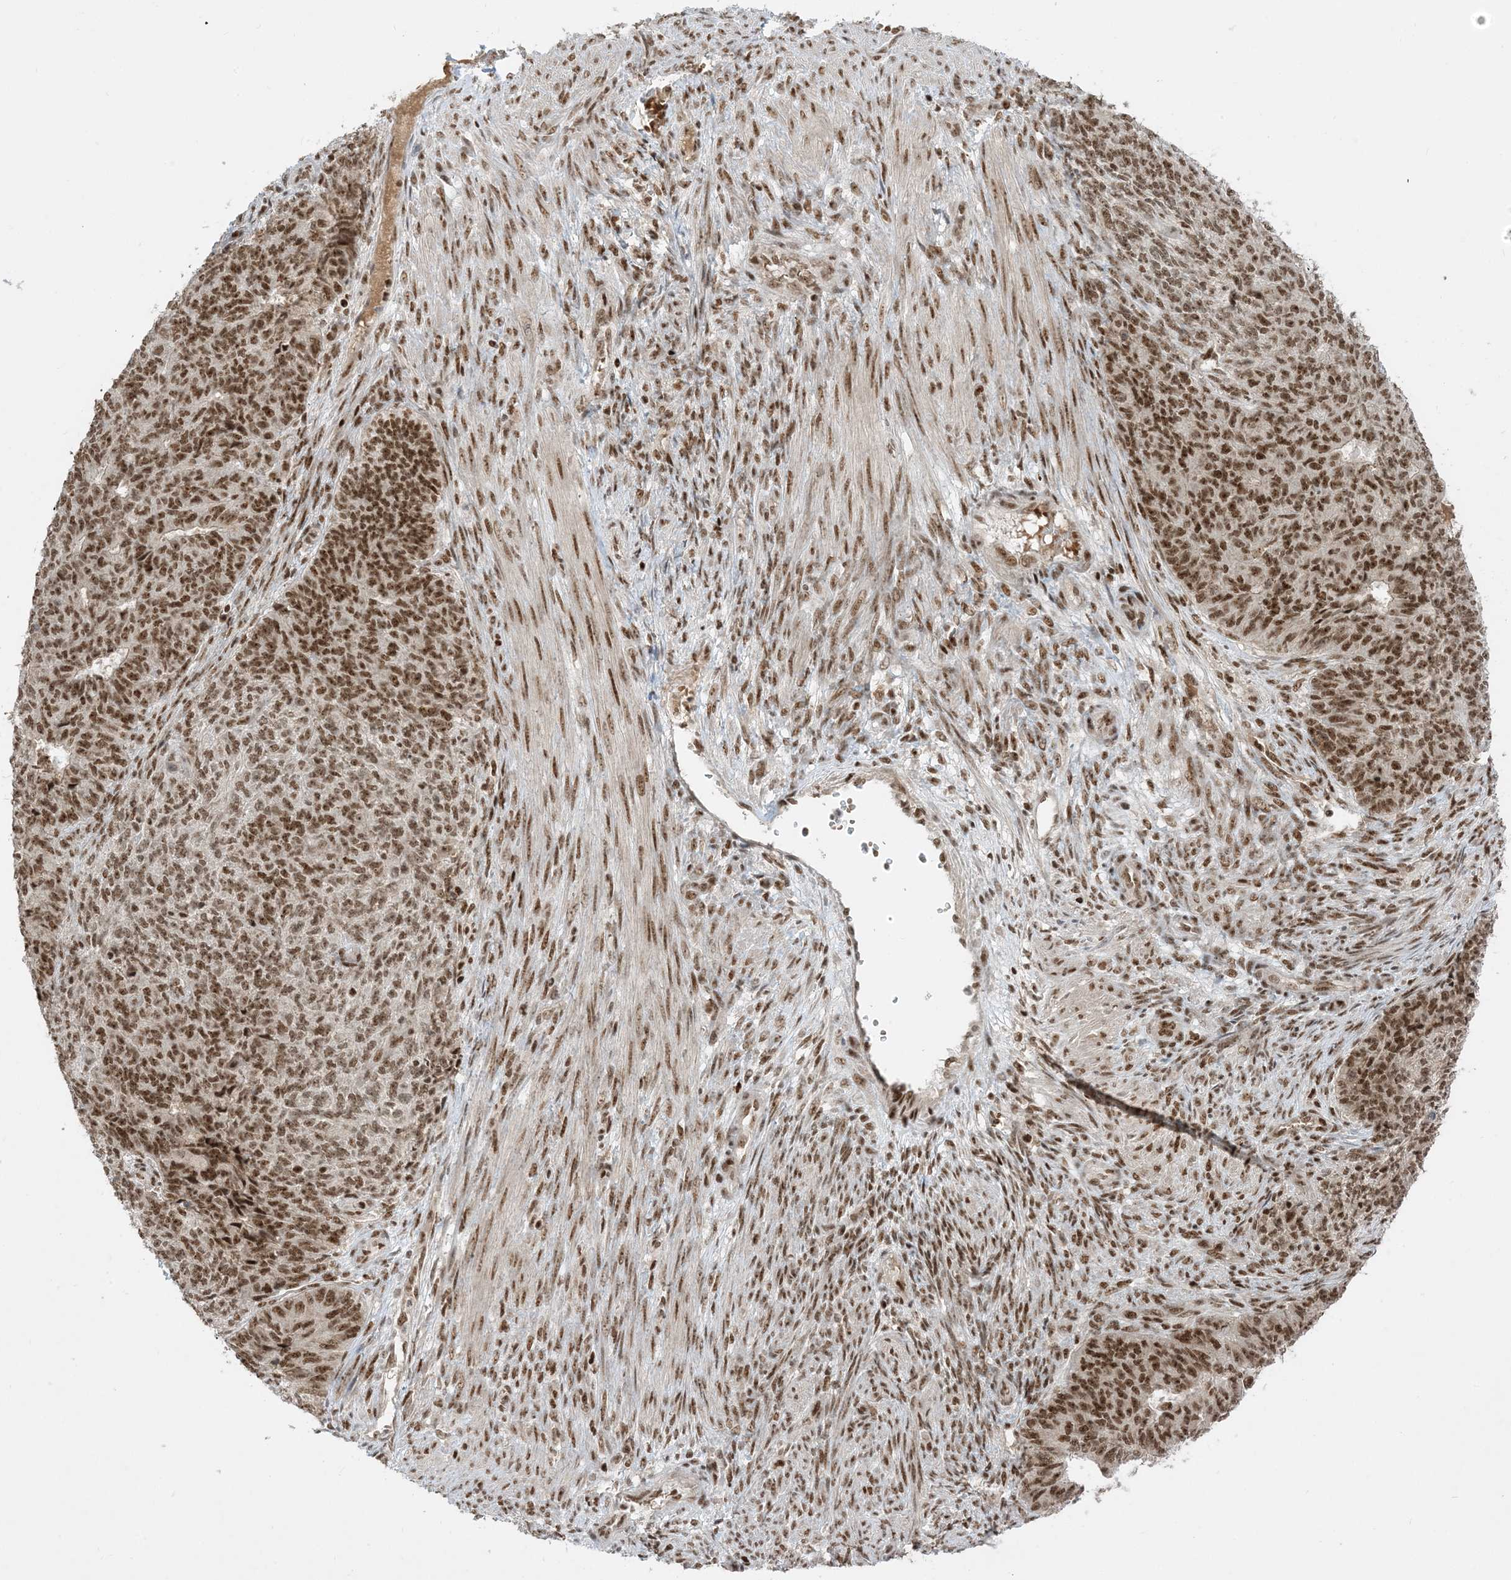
{"staining": {"intensity": "strong", "quantity": ">75%", "location": "nuclear"}, "tissue": "endometrial cancer", "cell_type": "Tumor cells", "image_type": "cancer", "snomed": [{"axis": "morphology", "description": "Adenocarcinoma, NOS"}, {"axis": "topography", "description": "Endometrium"}], "caption": "Immunohistochemical staining of endometrial adenocarcinoma exhibits high levels of strong nuclear expression in approximately >75% of tumor cells.", "gene": "PPIL2", "patient": {"sex": "female", "age": 32}}